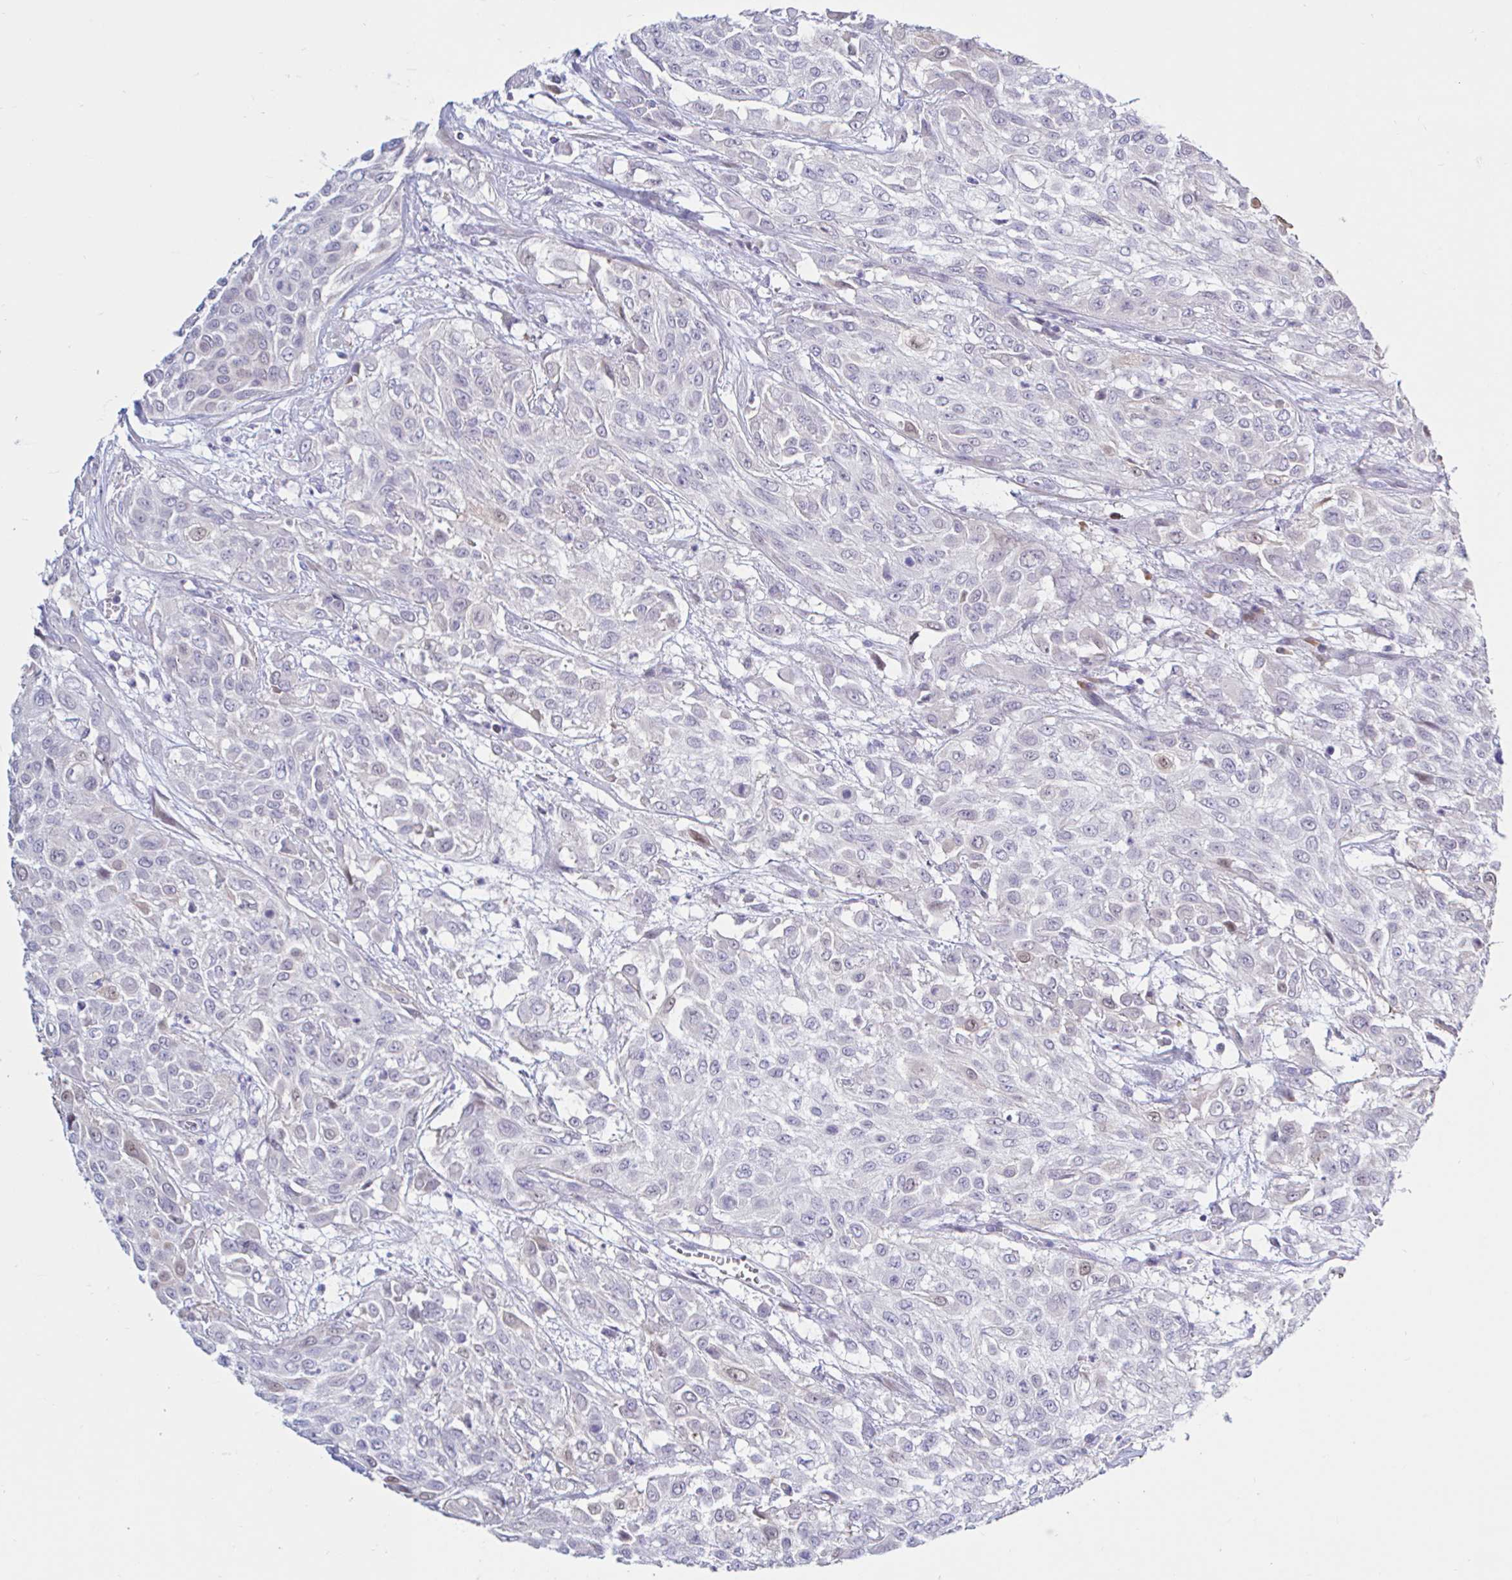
{"staining": {"intensity": "negative", "quantity": "none", "location": "none"}, "tissue": "urothelial cancer", "cell_type": "Tumor cells", "image_type": "cancer", "snomed": [{"axis": "morphology", "description": "Urothelial carcinoma, High grade"}, {"axis": "topography", "description": "Urinary bladder"}], "caption": "Urothelial cancer stained for a protein using IHC shows no expression tumor cells.", "gene": "NBPF3", "patient": {"sex": "male", "age": 57}}